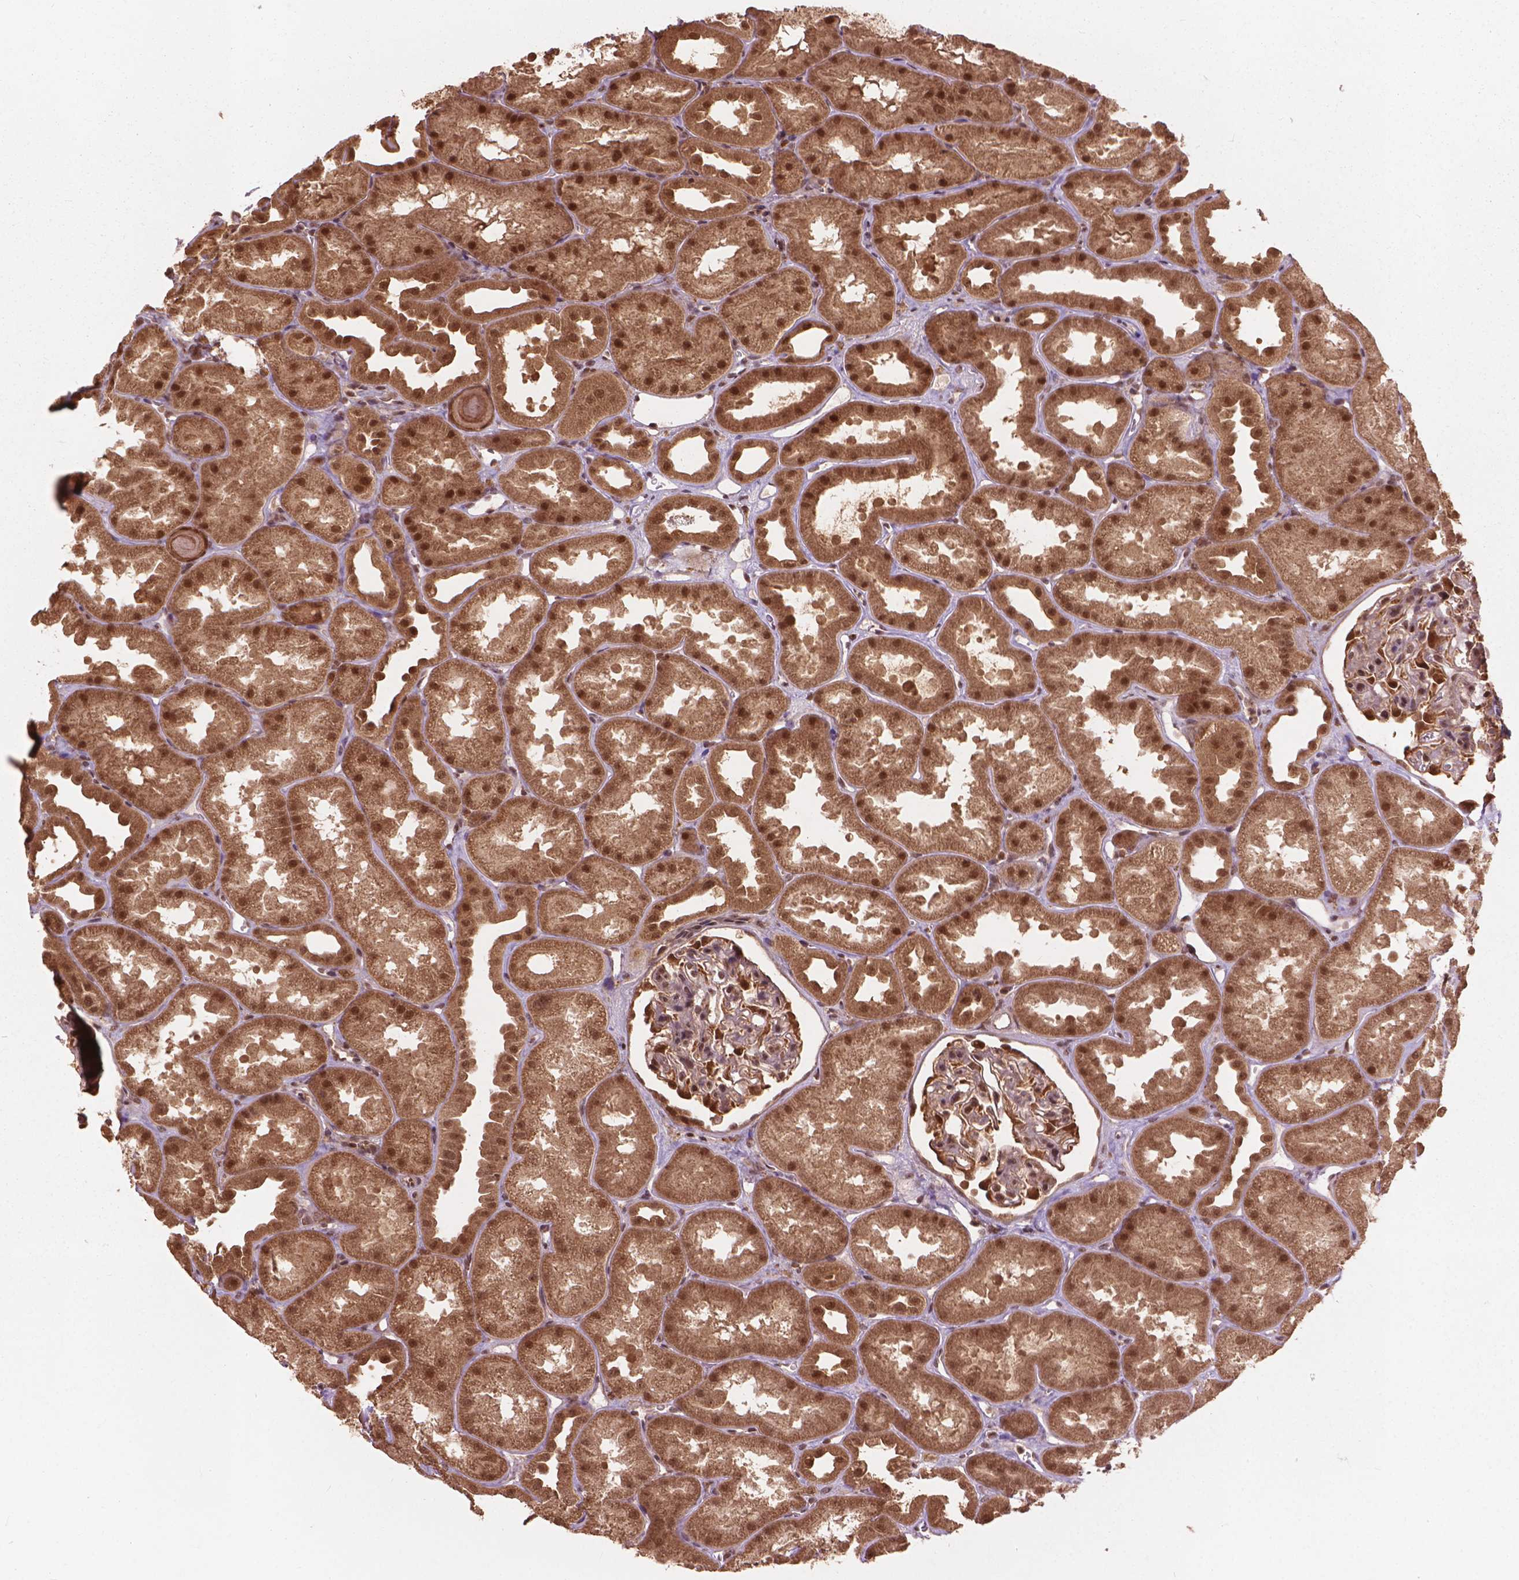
{"staining": {"intensity": "moderate", "quantity": "<25%", "location": "nuclear"}, "tissue": "kidney", "cell_type": "Cells in glomeruli", "image_type": "normal", "snomed": [{"axis": "morphology", "description": "Normal tissue, NOS"}, {"axis": "topography", "description": "Kidney"}], "caption": "Protein staining of unremarkable kidney demonstrates moderate nuclear positivity in about <25% of cells in glomeruli. (brown staining indicates protein expression, while blue staining denotes nuclei).", "gene": "SSU72", "patient": {"sex": "male", "age": 61}}